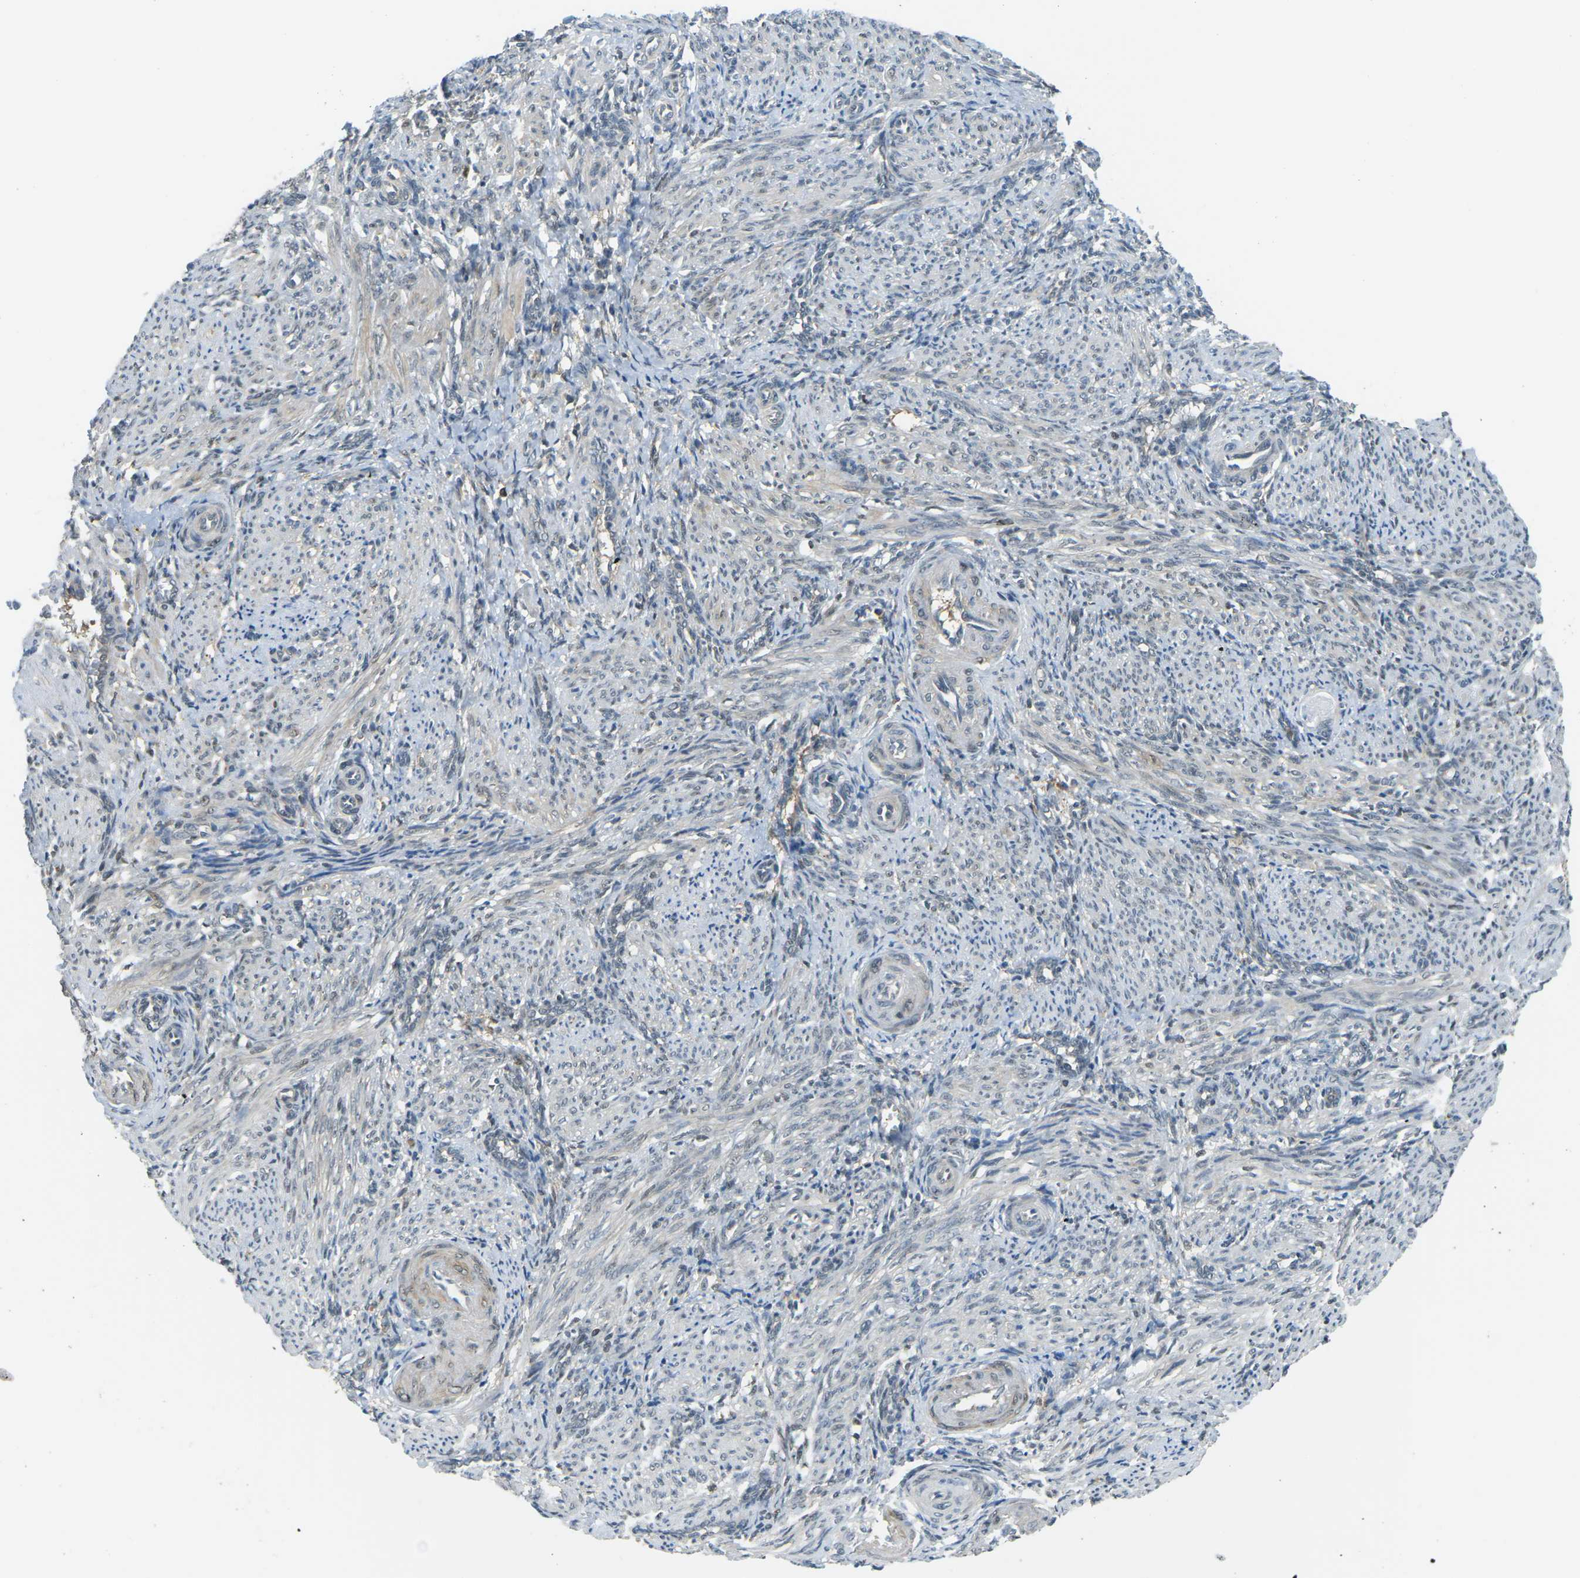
{"staining": {"intensity": "negative", "quantity": "none", "location": "none"}, "tissue": "smooth muscle", "cell_type": "Smooth muscle cells", "image_type": "normal", "snomed": [{"axis": "morphology", "description": "Normal tissue, NOS"}, {"axis": "topography", "description": "Endometrium"}], "caption": "An immunohistochemistry photomicrograph of unremarkable smooth muscle is shown. There is no staining in smooth muscle cells of smooth muscle. (Immunohistochemistry, brightfield microscopy, high magnification).", "gene": "PIEZO2", "patient": {"sex": "female", "age": 33}}